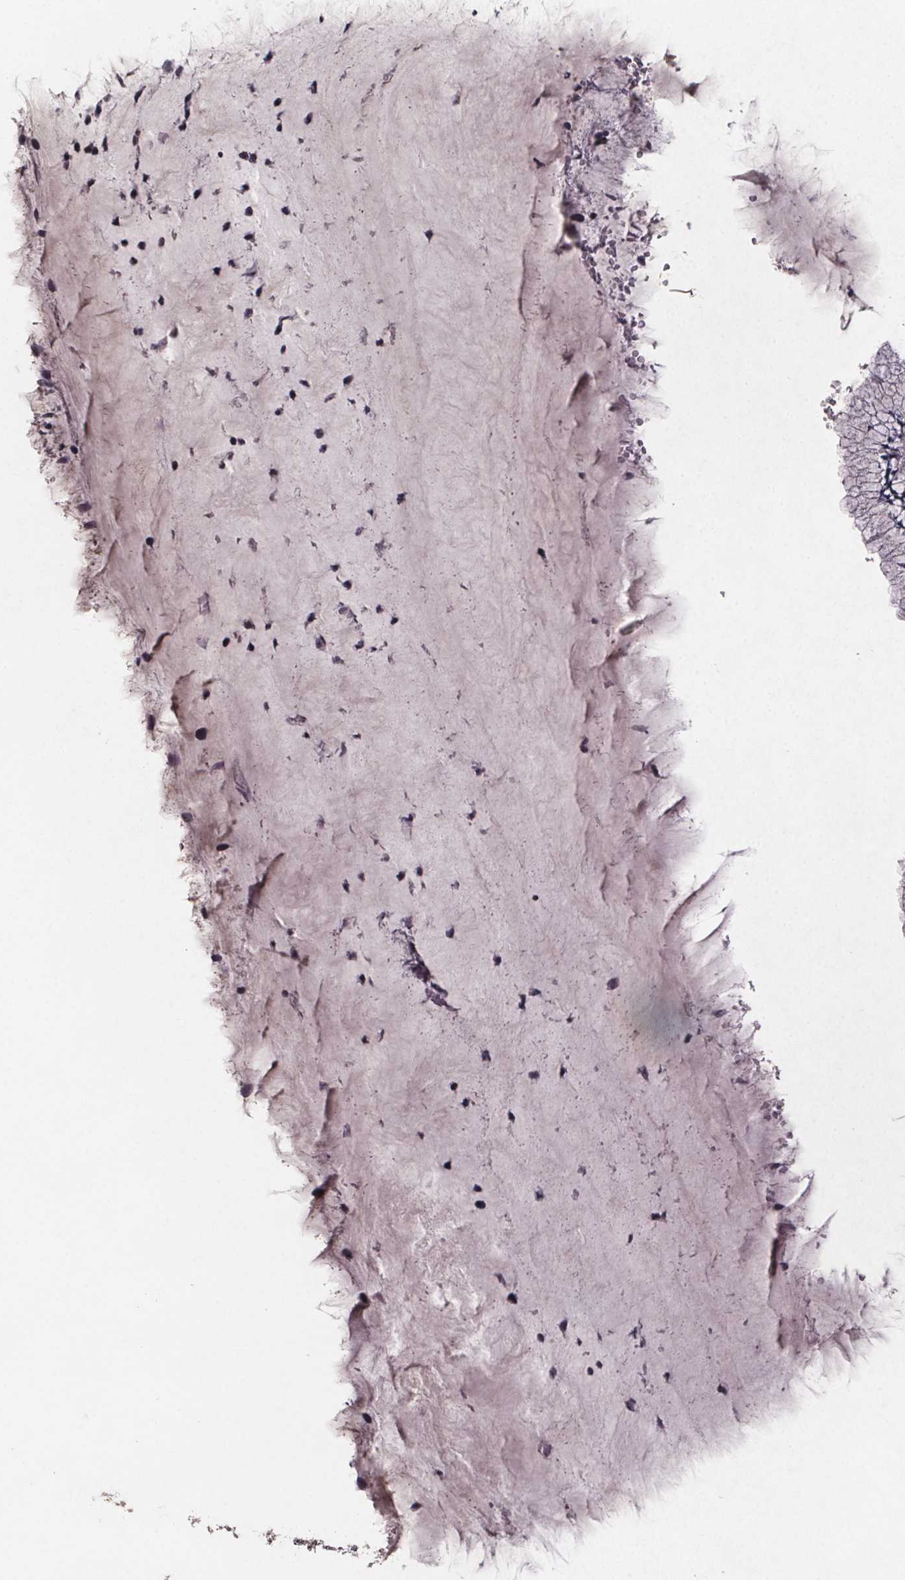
{"staining": {"intensity": "negative", "quantity": "none", "location": "none"}, "tissue": "cervix", "cell_type": "Glandular cells", "image_type": "normal", "snomed": [{"axis": "morphology", "description": "Normal tissue, NOS"}, {"axis": "topography", "description": "Cervix"}], "caption": "An immunohistochemistry photomicrograph of benign cervix is shown. There is no staining in glandular cells of cervix.", "gene": "PALLD", "patient": {"sex": "female", "age": 37}}